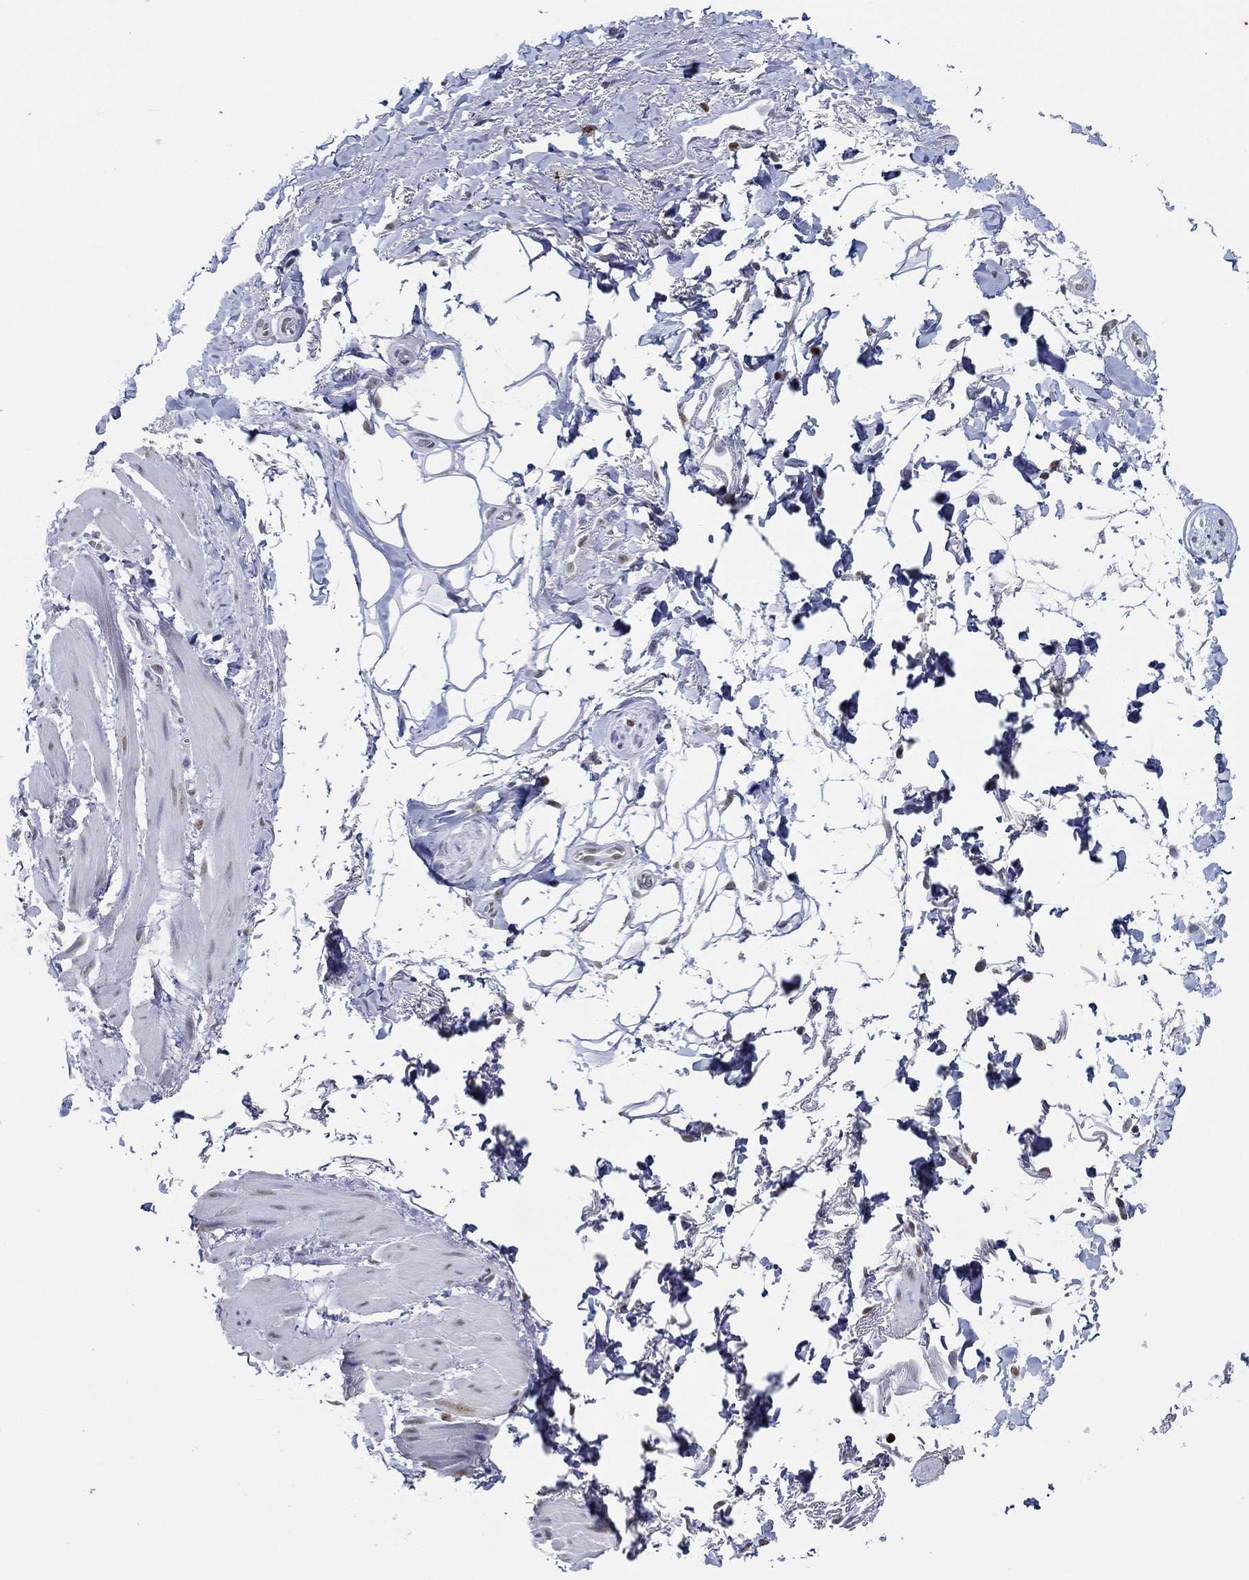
{"staining": {"intensity": "negative", "quantity": "none", "location": "none"}, "tissue": "adipose tissue", "cell_type": "Adipocytes", "image_type": "normal", "snomed": [{"axis": "morphology", "description": "Normal tissue, NOS"}, {"axis": "topography", "description": "Anal"}, {"axis": "topography", "description": "Peripheral nerve tissue"}], "caption": "Image shows no protein expression in adipocytes of normal adipose tissue.", "gene": "GATA2", "patient": {"sex": "male", "age": 53}}